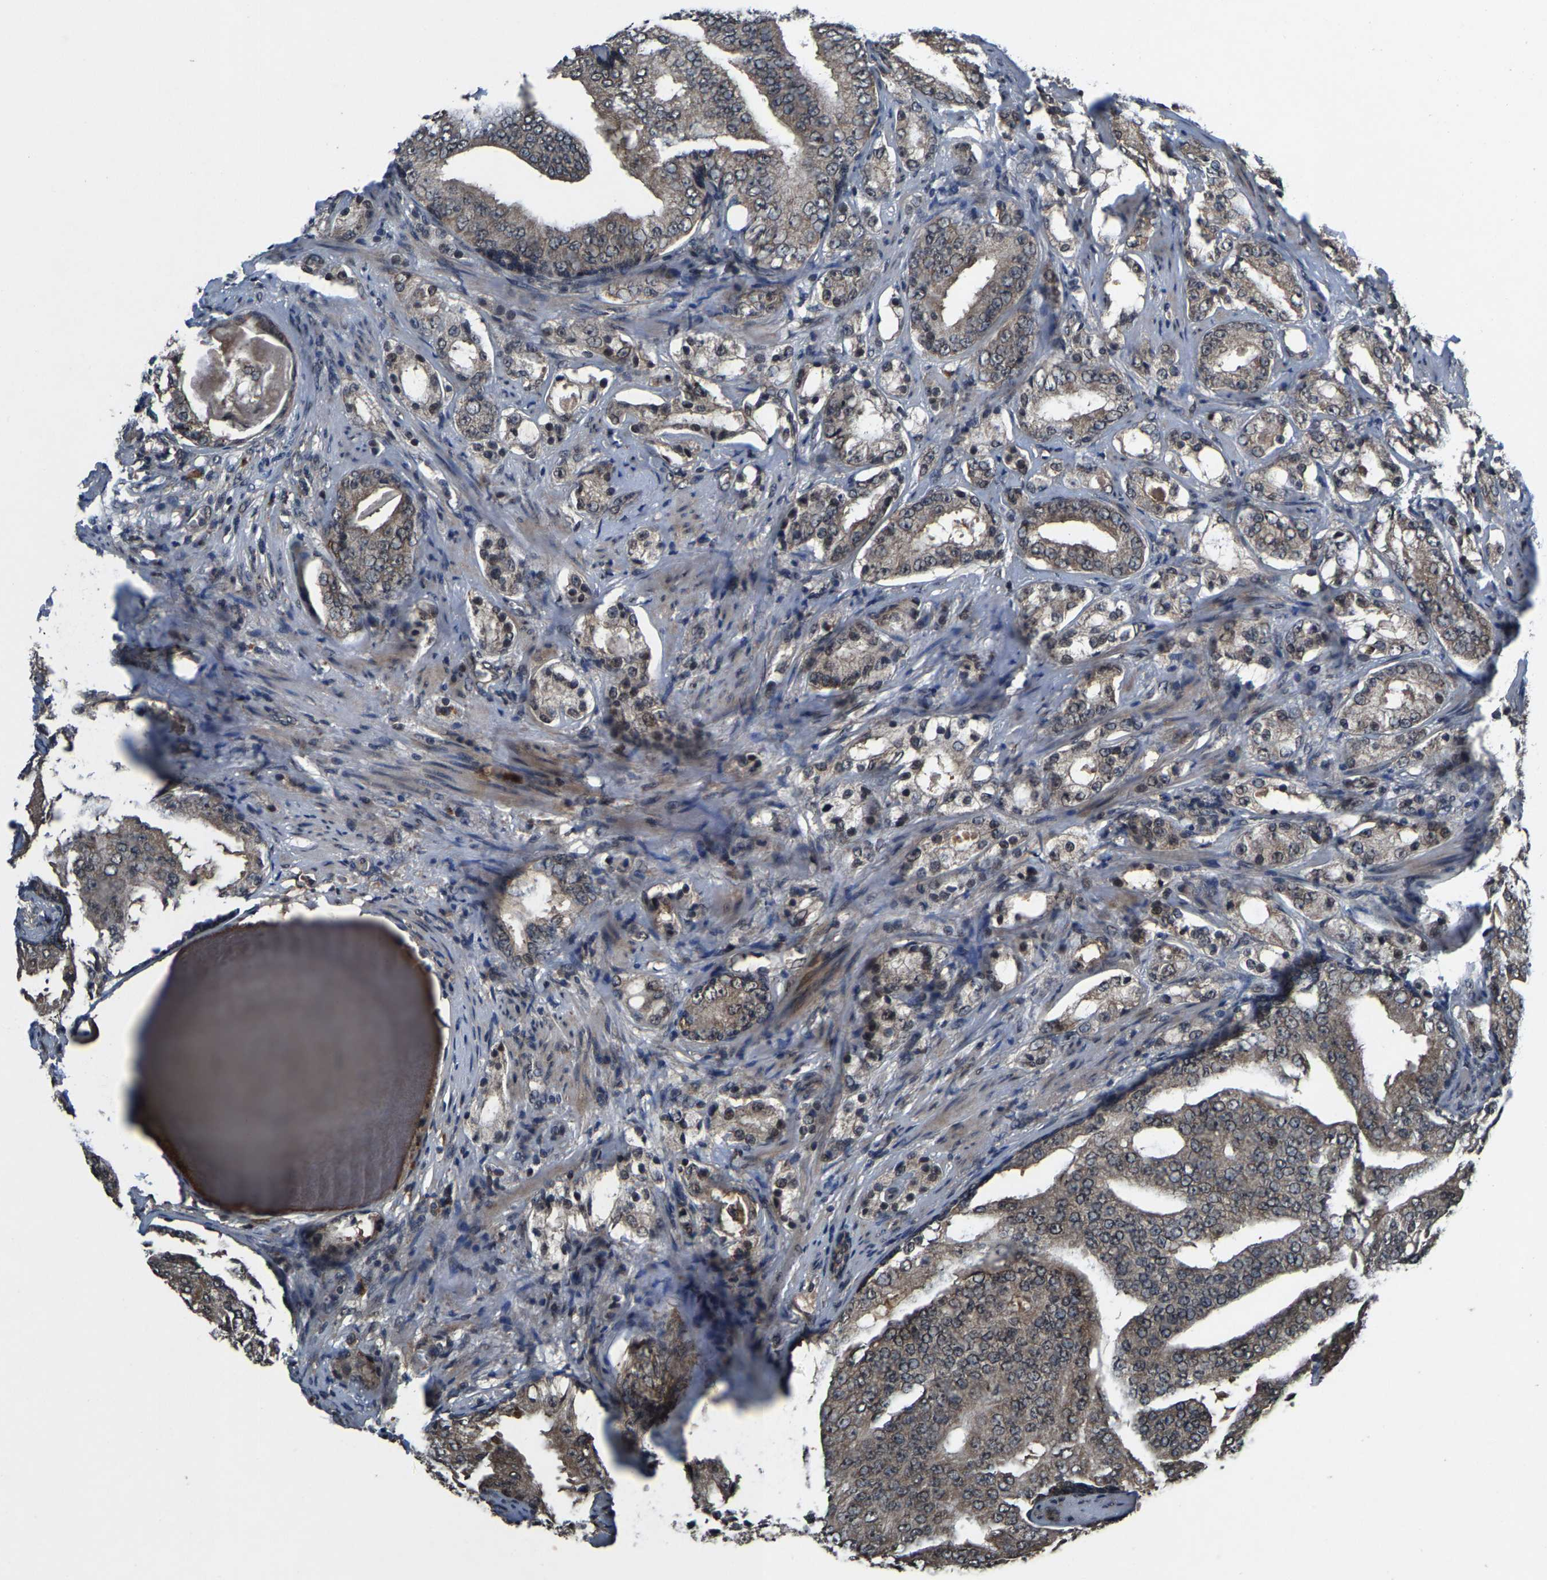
{"staining": {"intensity": "weak", "quantity": ">75%", "location": "cytoplasmic/membranous,nuclear"}, "tissue": "prostate cancer", "cell_type": "Tumor cells", "image_type": "cancer", "snomed": [{"axis": "morphology", "description": "Adenocarcinoma, High grade"}, {"axis": "topography", "description": "Prostate"}], "caption": "A photomicrograph of human prostate cancer (high-grade adenocarcinoma) stained for a protein demonstrates weak cytoplasmic/membranous and nuclear brown staining in tumor cells.", "gene": "HUWE1", "patient": {"sex": "male", "age": 68}}